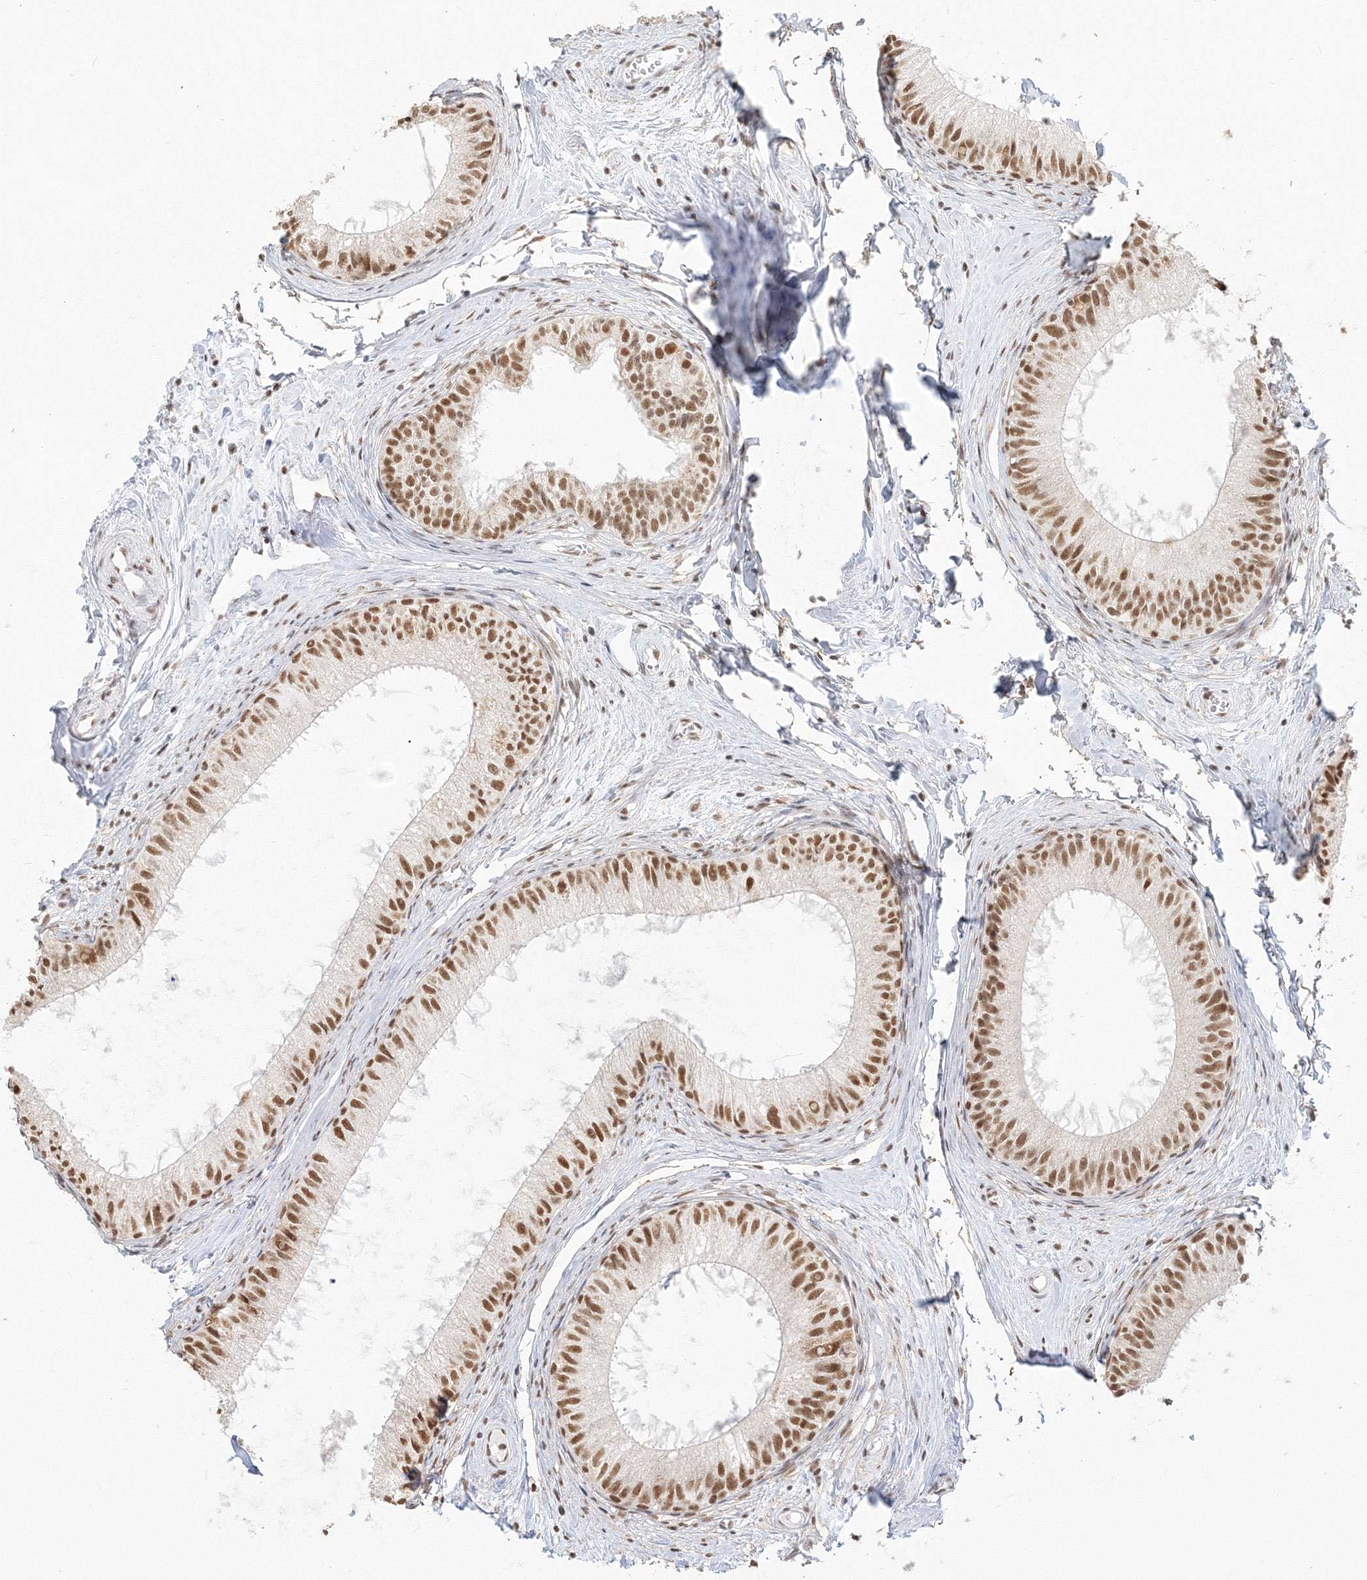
{"staining": {"intensity": "moderate", "quantity": ">75%", "location": "nuclear"}, "tissue": "epididymis", "cell_type": "Glandular cells", "image_type": "normal", "snomed": [{"axis": "morphology", "description": "Normal tissue, NOS"}, {"axis": "topography", "description": "Epididymis"}], "caption": "Glandular cells exhibit medium levels of moderate nuclear expression in approximately >75% of cells in normal epididymis. (Stains: DAB (3,3'-diaminobenzidine) in brown, nuclei in blue, Microscopy: brightfield microscopy at high magnification).", "gene": "PPP4R2", "patient": {"sex": "male", "age": 34}}